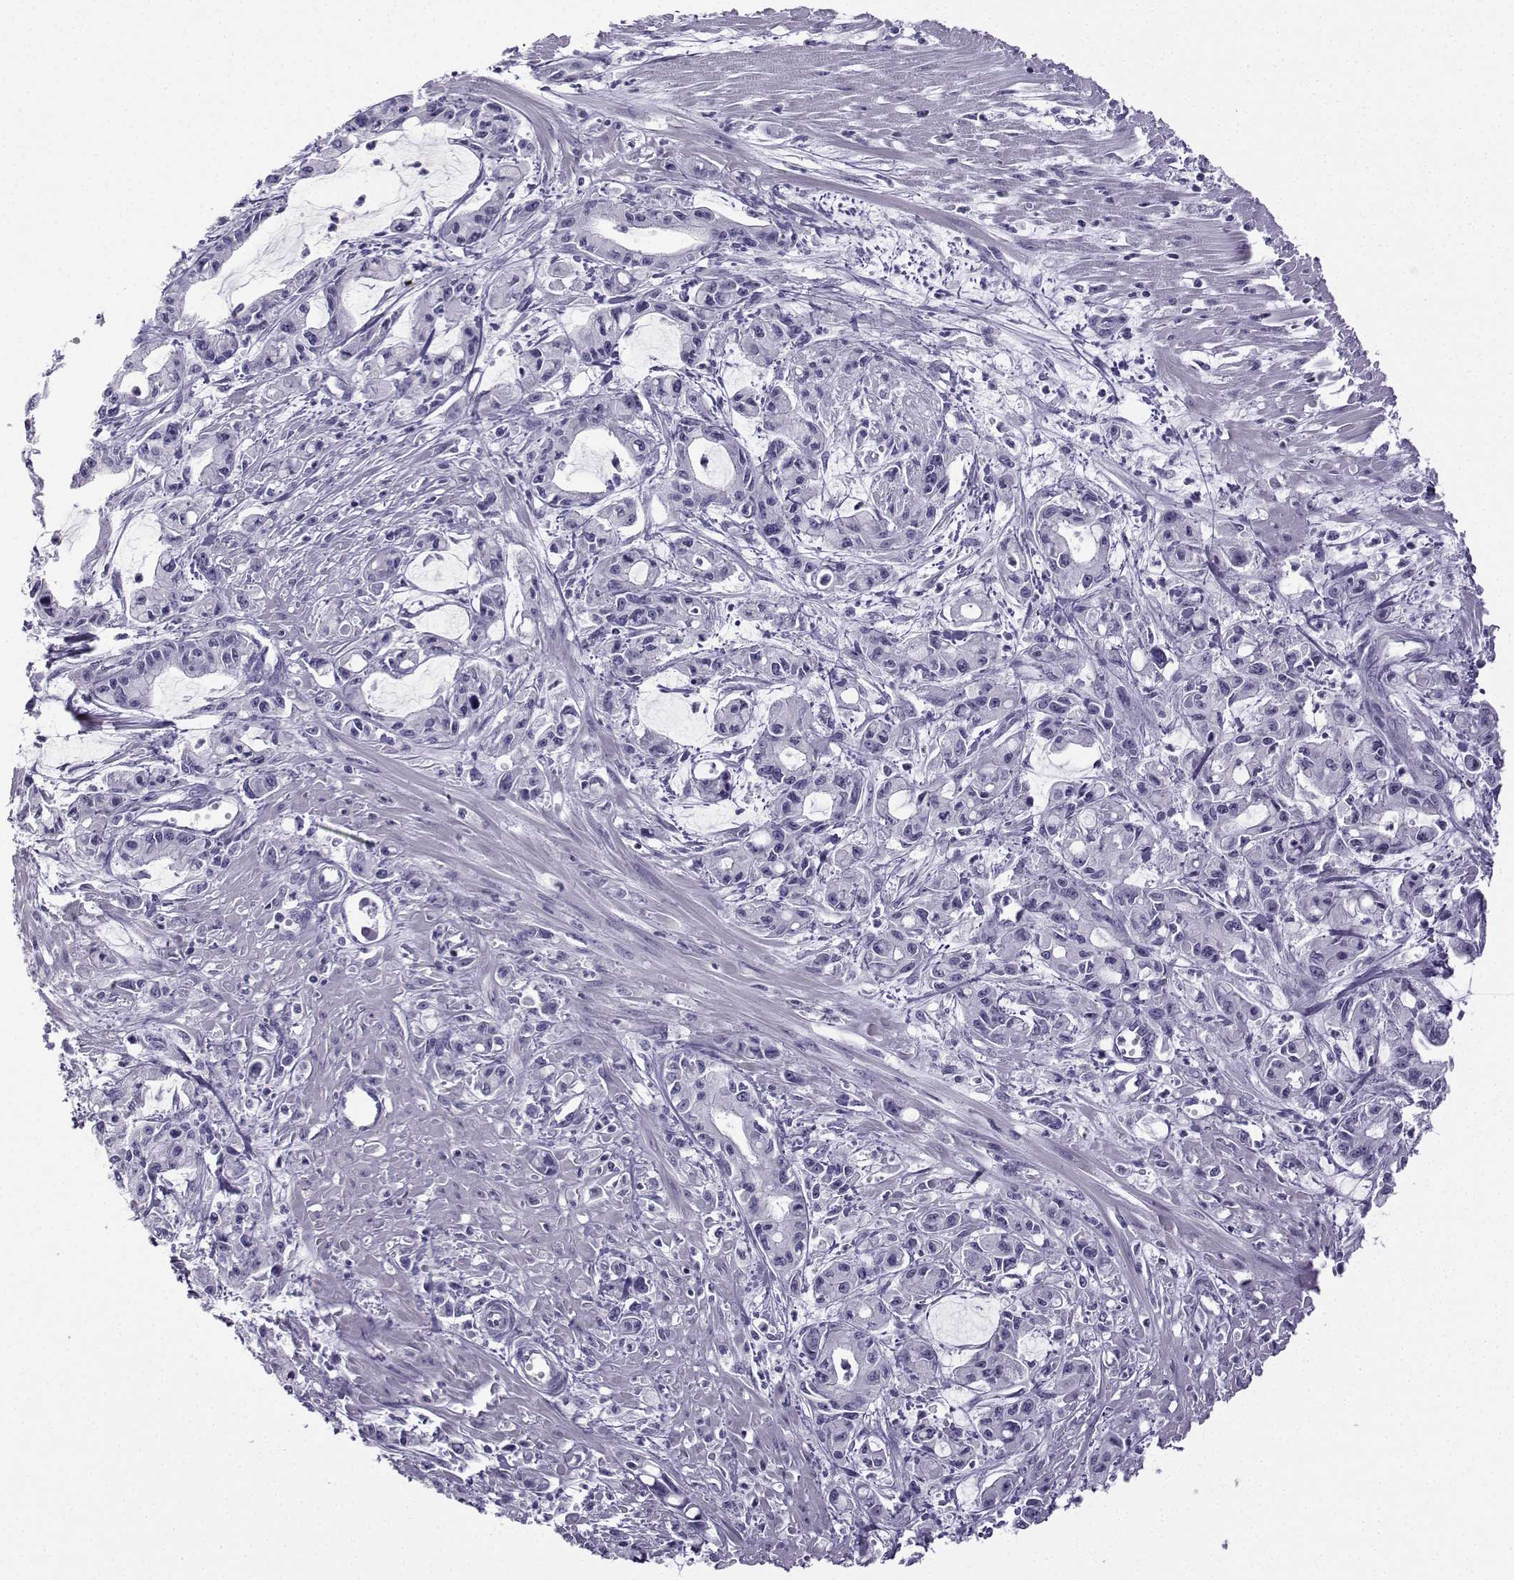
{"staining": {"intensity": "negative", "quantity": "none", "location": "none"}, "tissue": "pancreatic cancer", "cell_type": "Tumor cells", "image_type": "cancer", "snomed": [{"axis": "morphology", "description": "Adenocarcinoma, NOS"}, {"axis": "topography", "description": "Pancreas"}], "caption": "Image shows no significant protein staining in tumor cells of adenocarcinoma (pancreatic). Brightfield microscopy of immunohistochemistry stained with DAB (3,3'-diaminobenzidine) (brown) and hematoxylin (blue), captured at high magnification.", "gene": "ZBTB8B", "patient": {"sex": "male", "age": 48}}